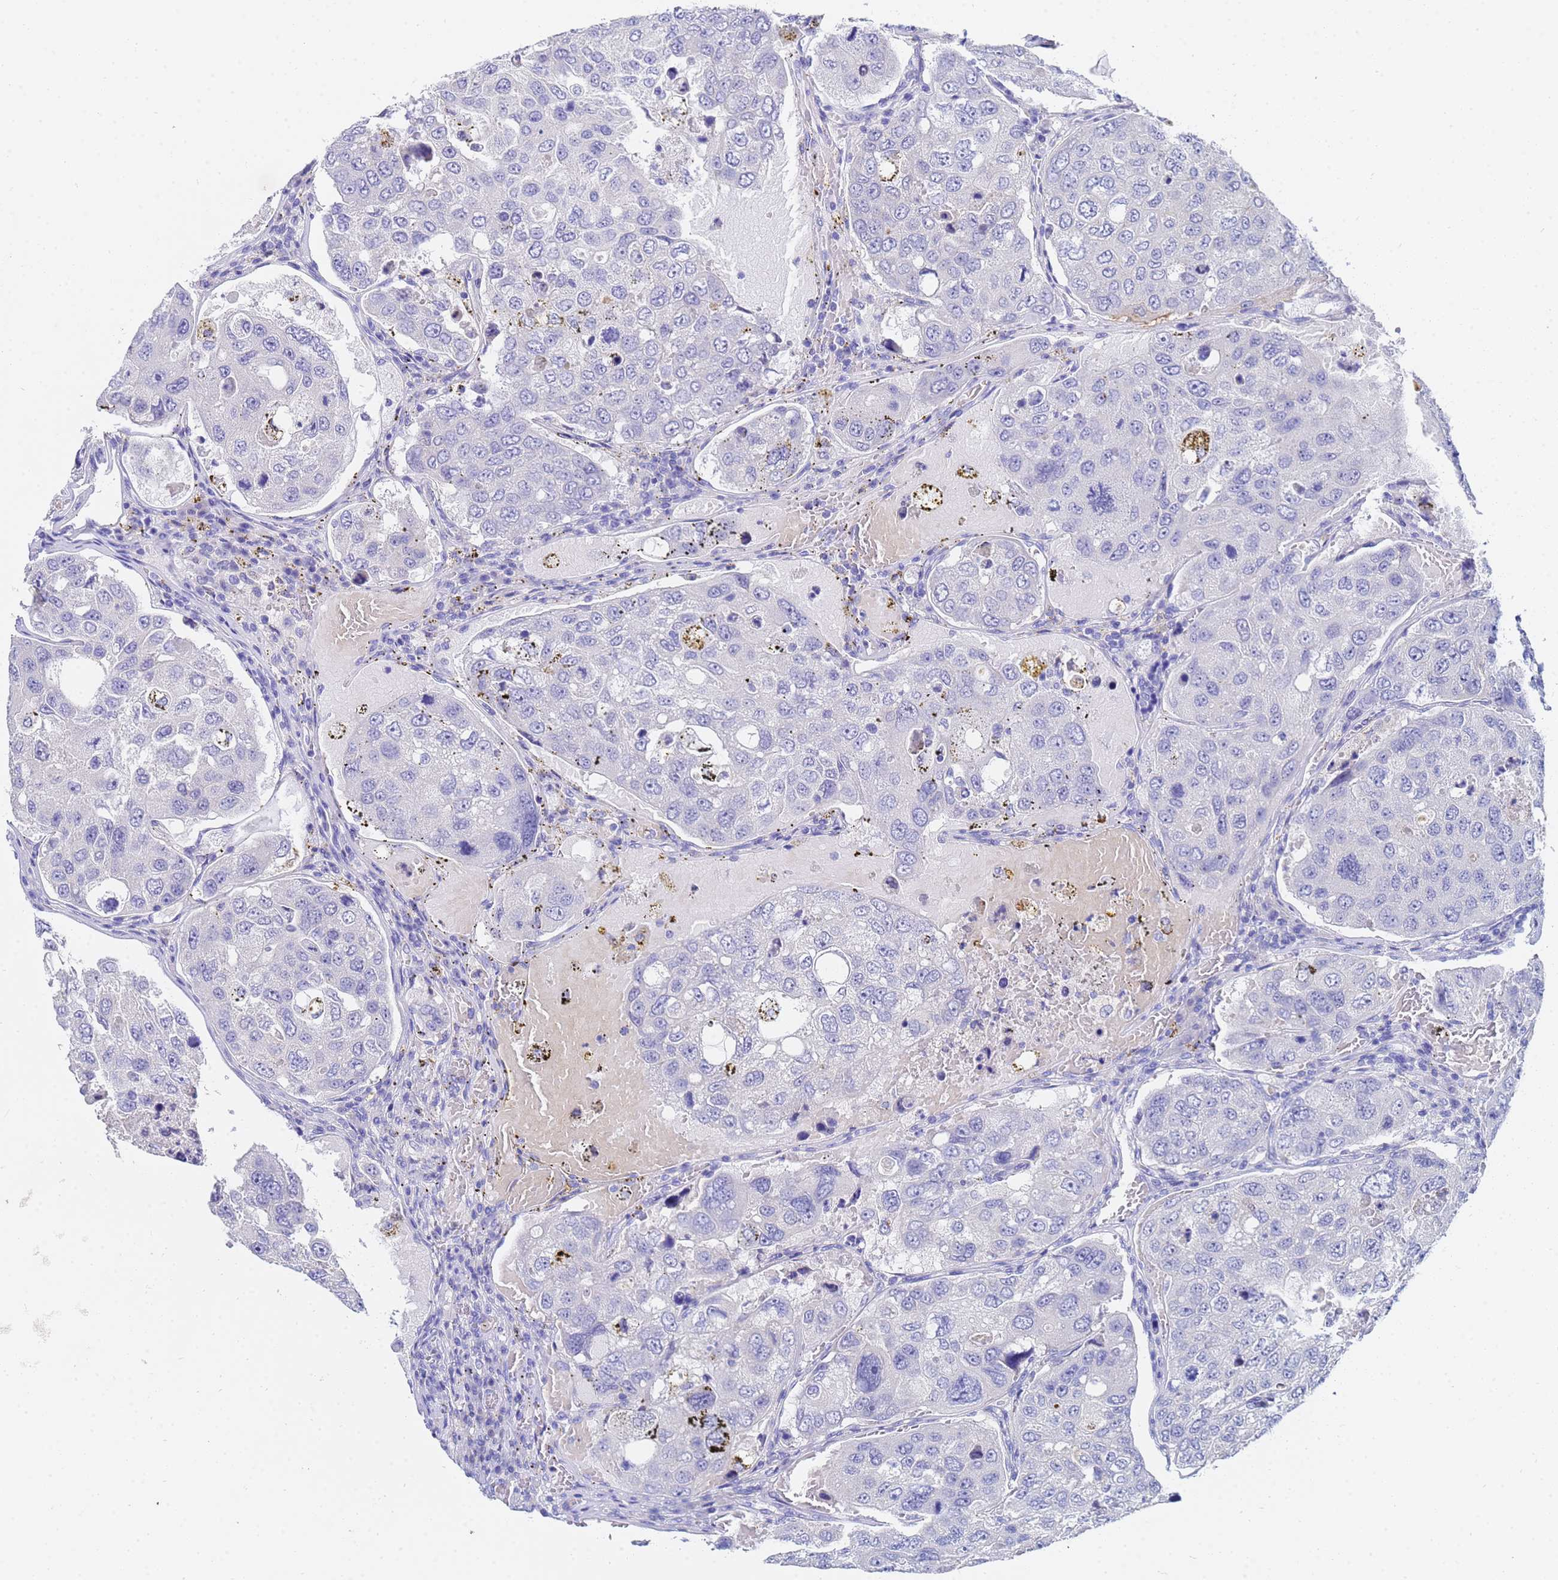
{"staining": {"intensity": "negative", "quantity": "none", "location": "none"}, "tissue": "urothelial cancer", "cell_type": "Tumor cells", "image_type": "cancer", "snomed": [{"axis": "morphology", "description": "Urothelial carcinoma, High grade"}, {"axis": "topography", "description": "Lymph node"}, {"axis": "topography", "description": "Urinary bladder"}], "caption": "This is a image of IHC staining of urothelial cancer, which shows no staining in tumor cells.", "gene": "C2orf72", "patient": {"sex": "male", "age": 51}}